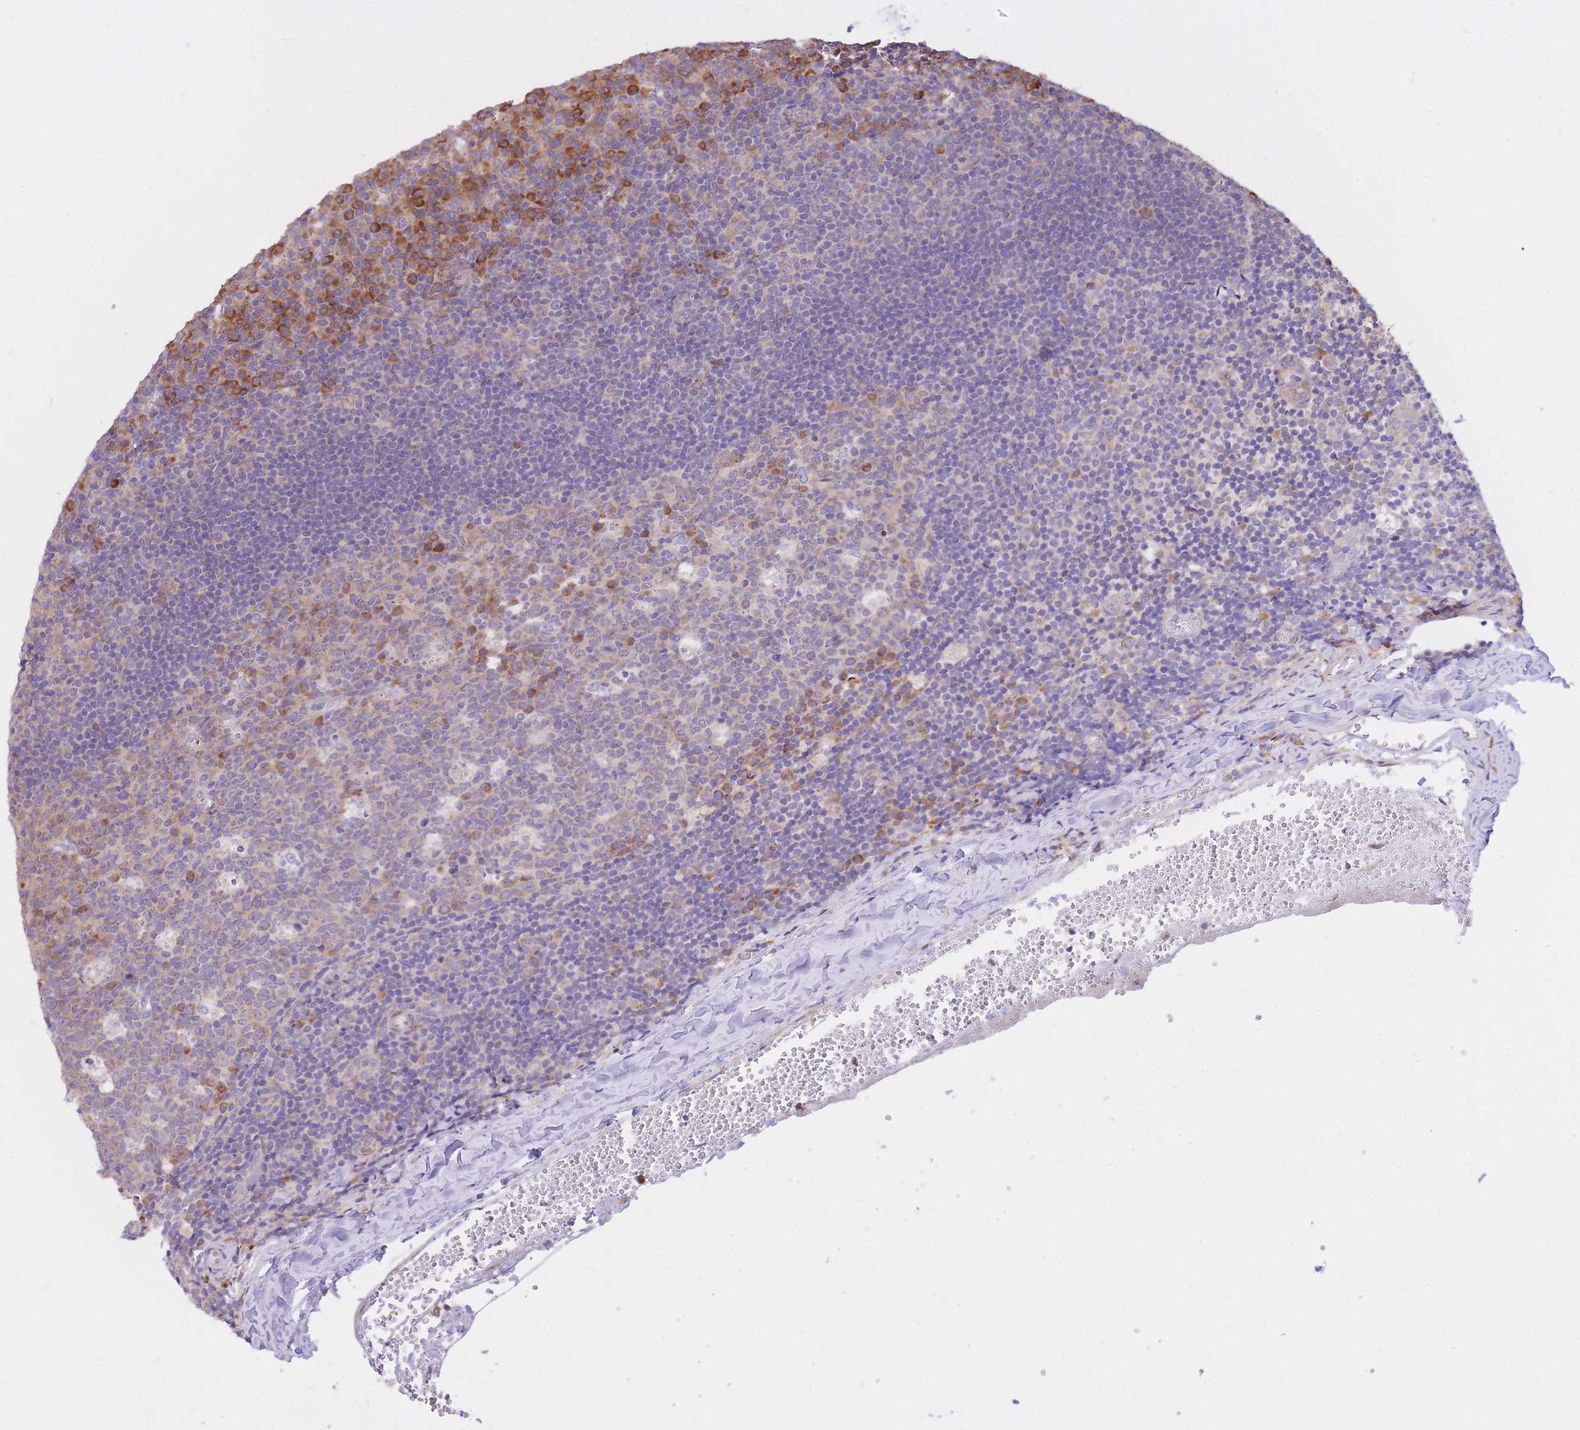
{"staining": {"intensity": "moderate", "quantity": "<25%", "location": "cytoplasmic/membranous"}, "tissue": "tonsil", "cell_type": "Germinal center cells", "image_type": "normal", "snomed": [{"axis": "morphology", "description": "Normal tissue, NOS"}, {"axis": "topography", "description": "Tonsil"}], "caption": "Immunohistochemical staining of normal tonsil exhibits <25% levels of moderate cytoplasmic/membranous protein expression in about <25% of germinal center cells.", "gene": "GBP7", "patient": {"sex": "male", "age": 17}}